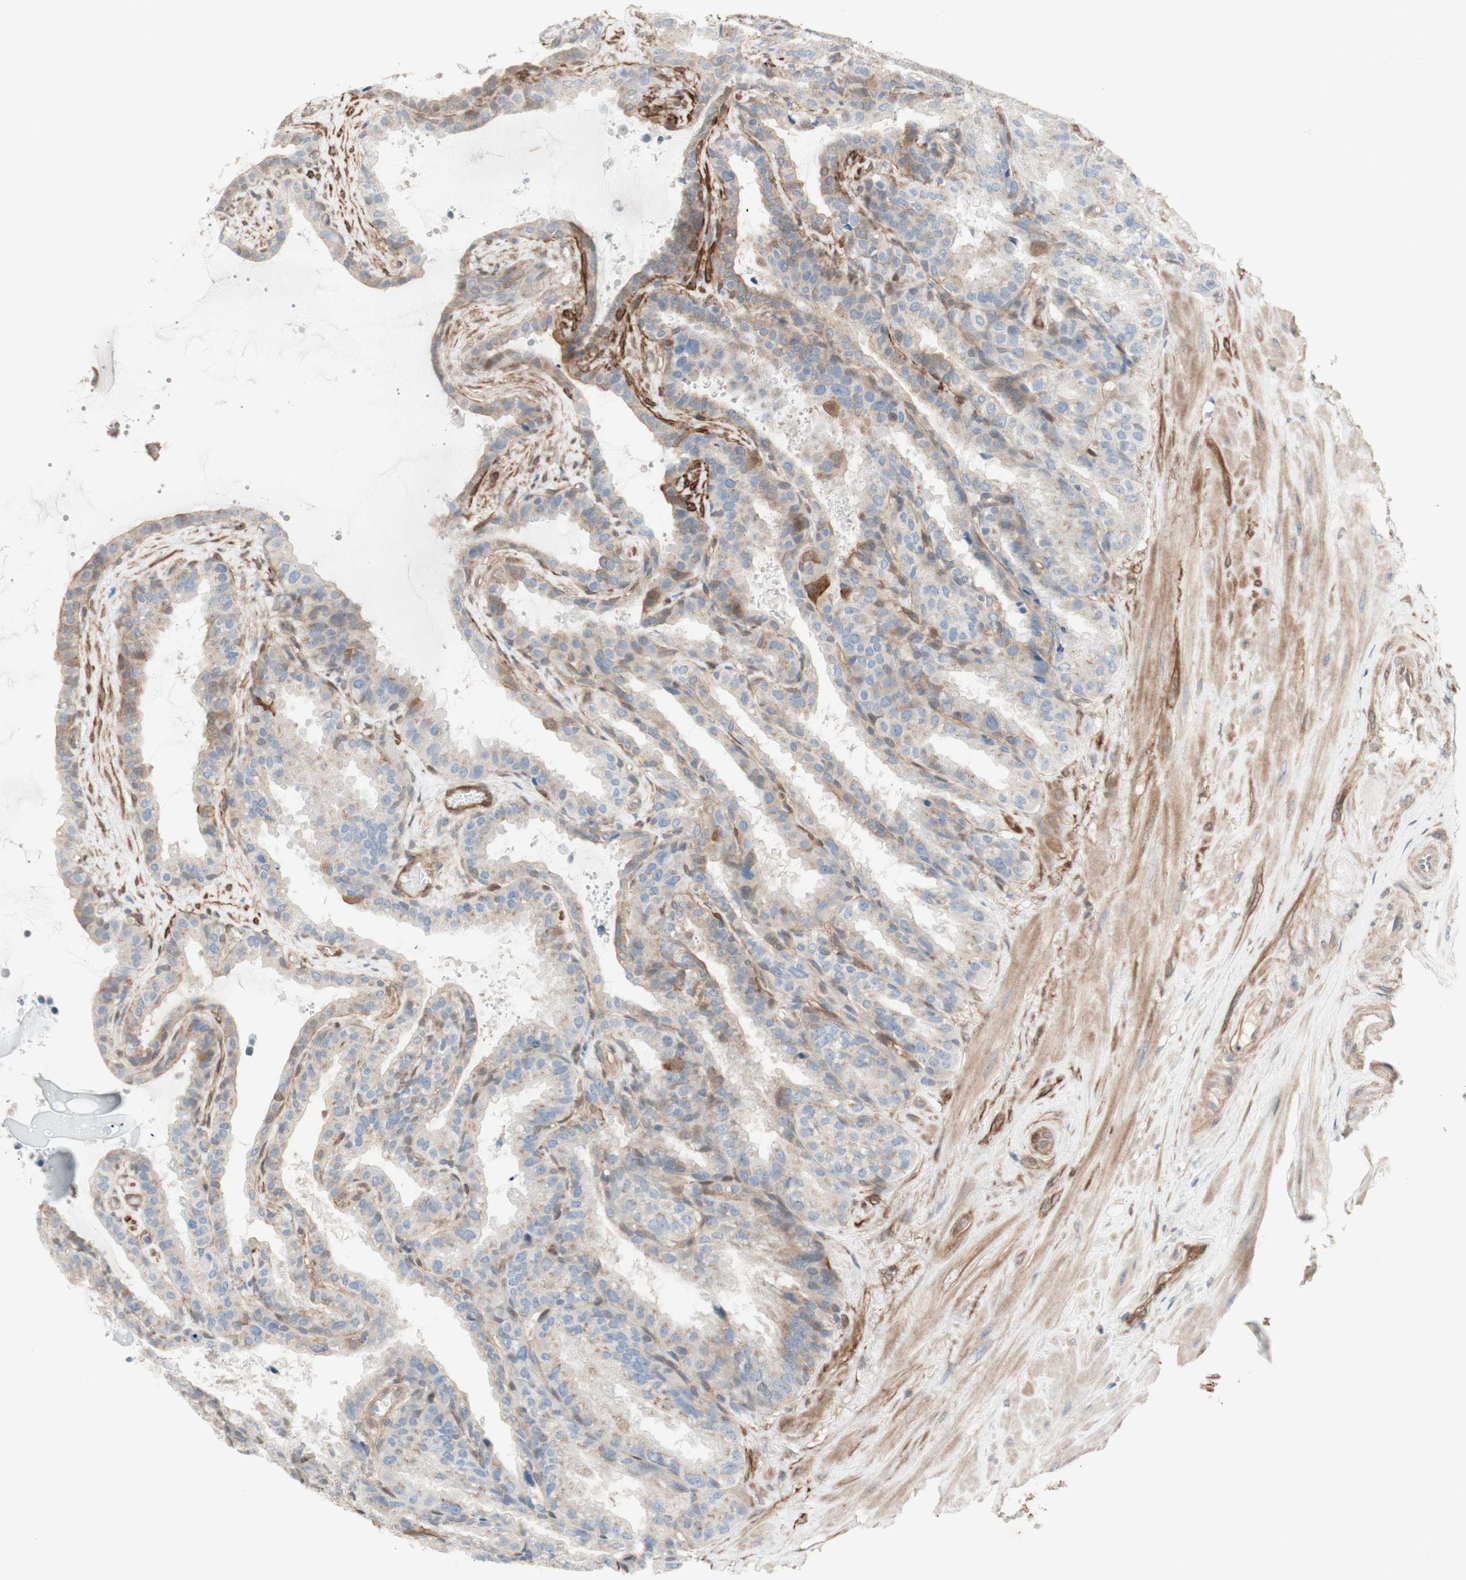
{"staining": {"intensity": "moderate", "quantity": "25%-75%", "location": "cytoplasmic/membranous"}, "tissue": "seminal vesicle", "cell_type": "Glandular cells", "image_type": "normal", "snomed": [{"axis": "morphology", "description": "Normal tissue, NOS"}, {"axis": "topography", "description": "Seminal veicle"}], "caption": "Immunohistochemical staining of unremarkable human seminal vesicle displays medium levels of moderate cytoplasmic/membranous positivity in approximately 25%-75% of glandular cells.", "gene": "CNN3", "patient": {"sex": "male", "age": 46}}